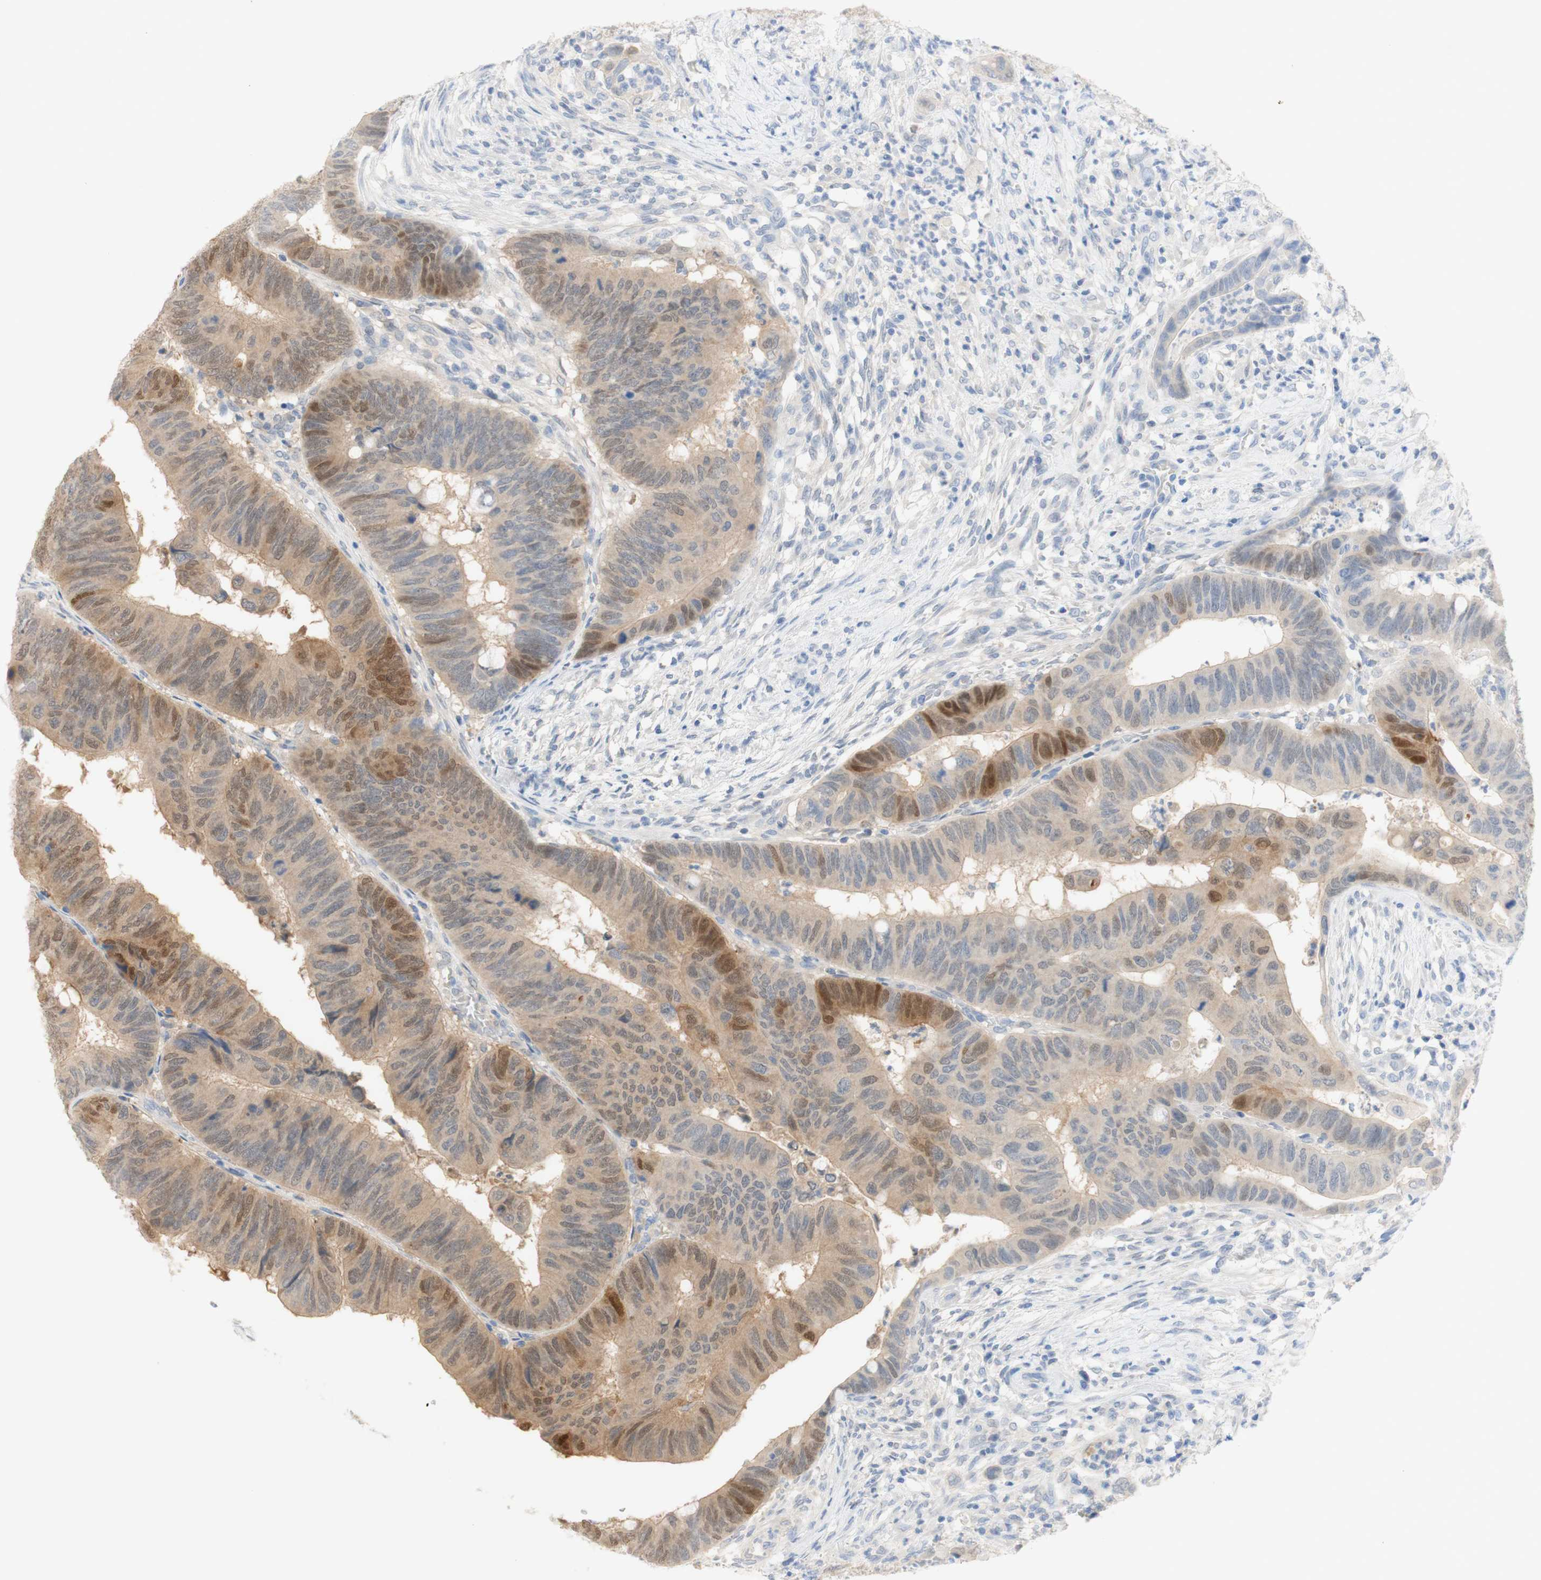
{"staining": {"intensity": "moderate", "quantity": "<25%", "location": "nuclear"}, "tissue": "colorectal cancer", "cell_type": "Tumor cells", "image_type": "cancer", "snomed": [{"axis": "morphology", "description": "Normal tissue, NOS"}, {"axis": "morphology", "description": "Adenocarcinoma, NOS"}, {"axis": "topography", "description": "Rectum"}, {"axis": "topography", "description": "Peripheral nerve tissue"}], "caption": "Colorectal adenocarcinoma stained with a brown dye reveals moderate nuclear positive positivity in approximately <25% of tumor cells.", "gene": "SELENBP1", "patient": {"sex": "male", "age": 92}}